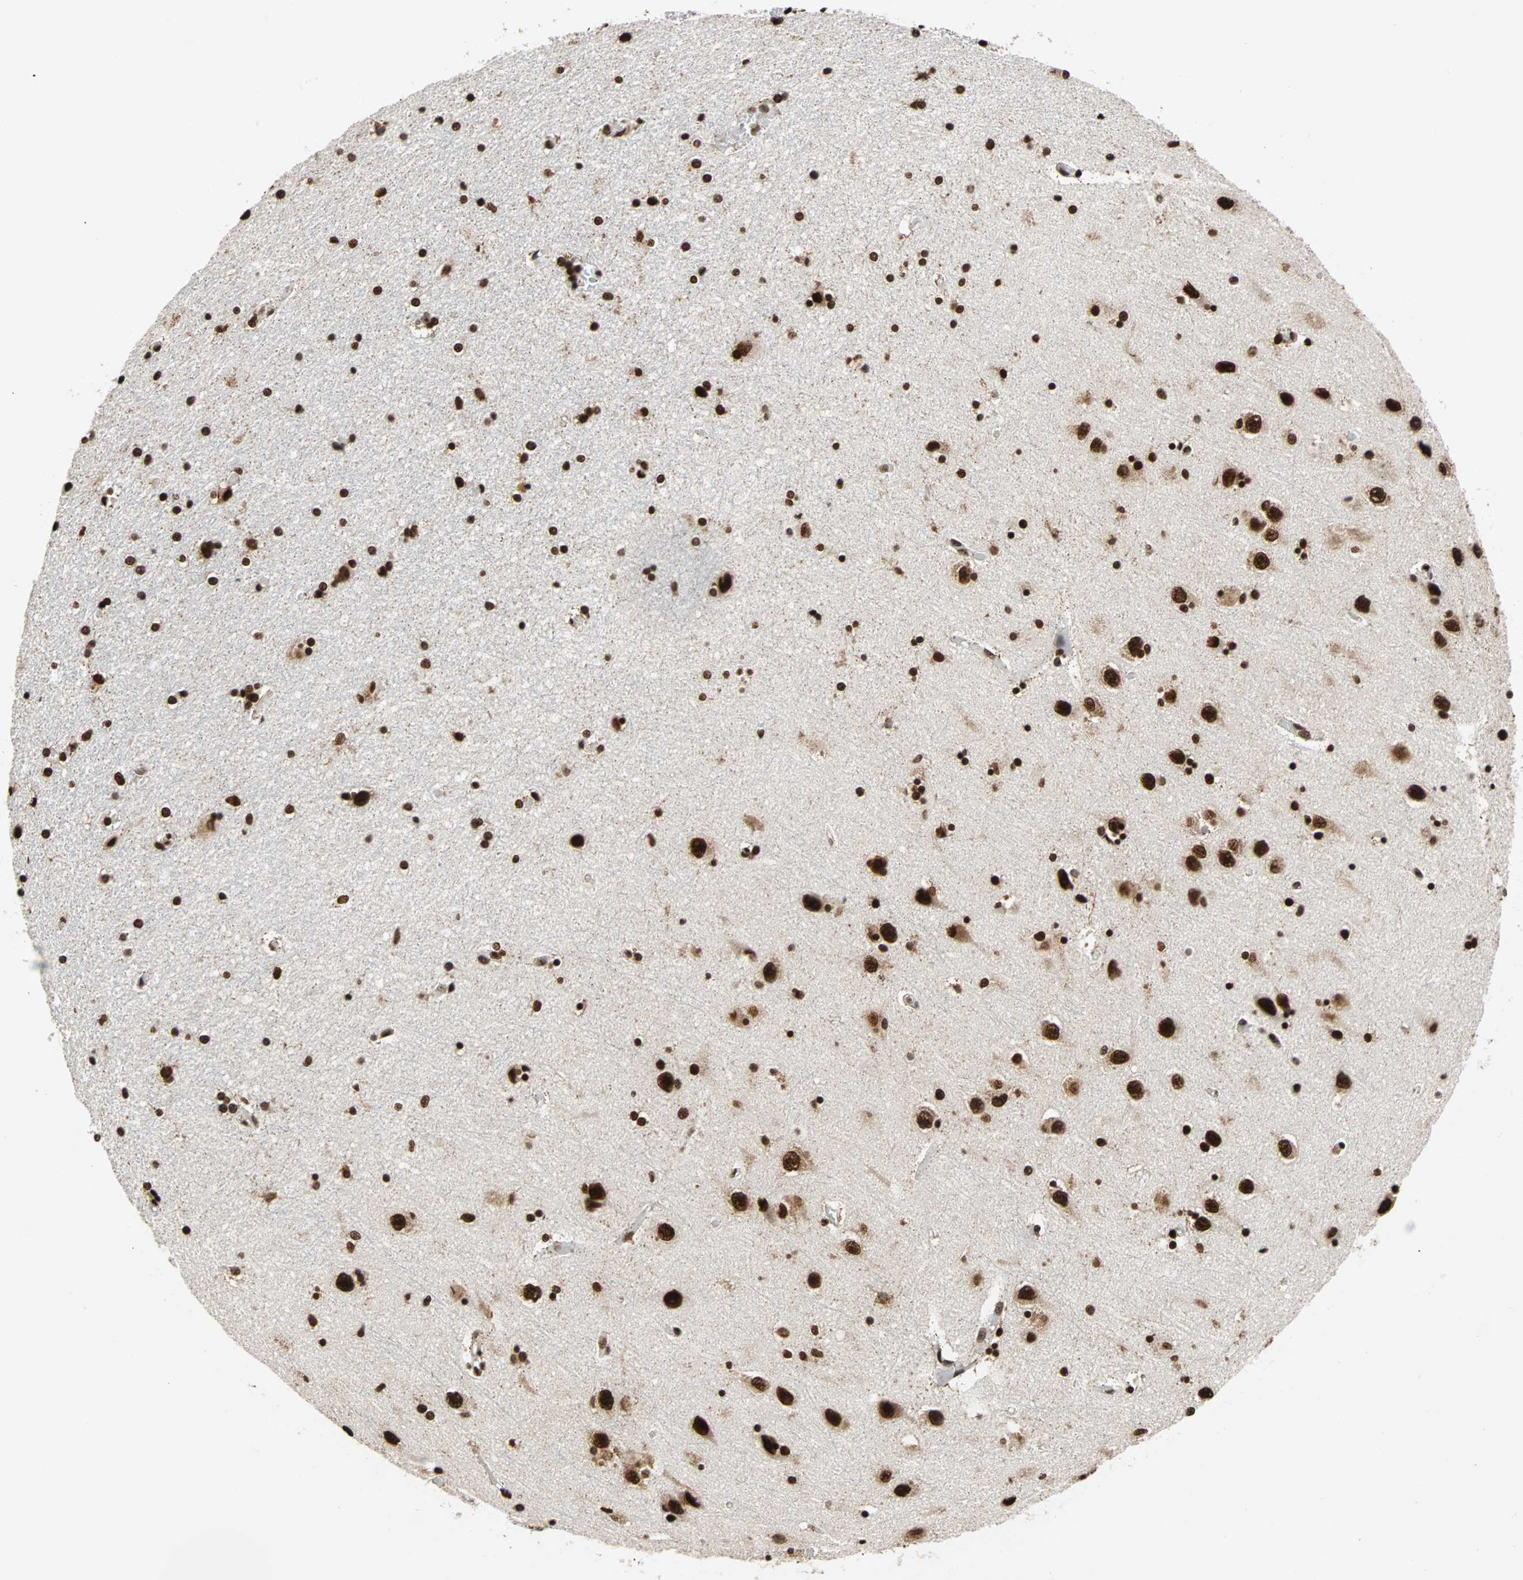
{"staining": {"intensity": "strong", "quantity": ">75%", "location": "nuclear"}, "tissue": "hippocampus", "cell_type": "Glial cells", "image_type": "normal", "snomed": [{"axis": "morphology", "description": "Normal tissue, NOS"}, {"axis": "topography", "description": "Hippocampus"}], "caption": "Unremarkable hippocampus displays strong nuclear positivity in about >75% of glial cells, visualized by immunohistochemistry.", "gene": "ILF2", "patient": {"sex": "female", "age": 54}}